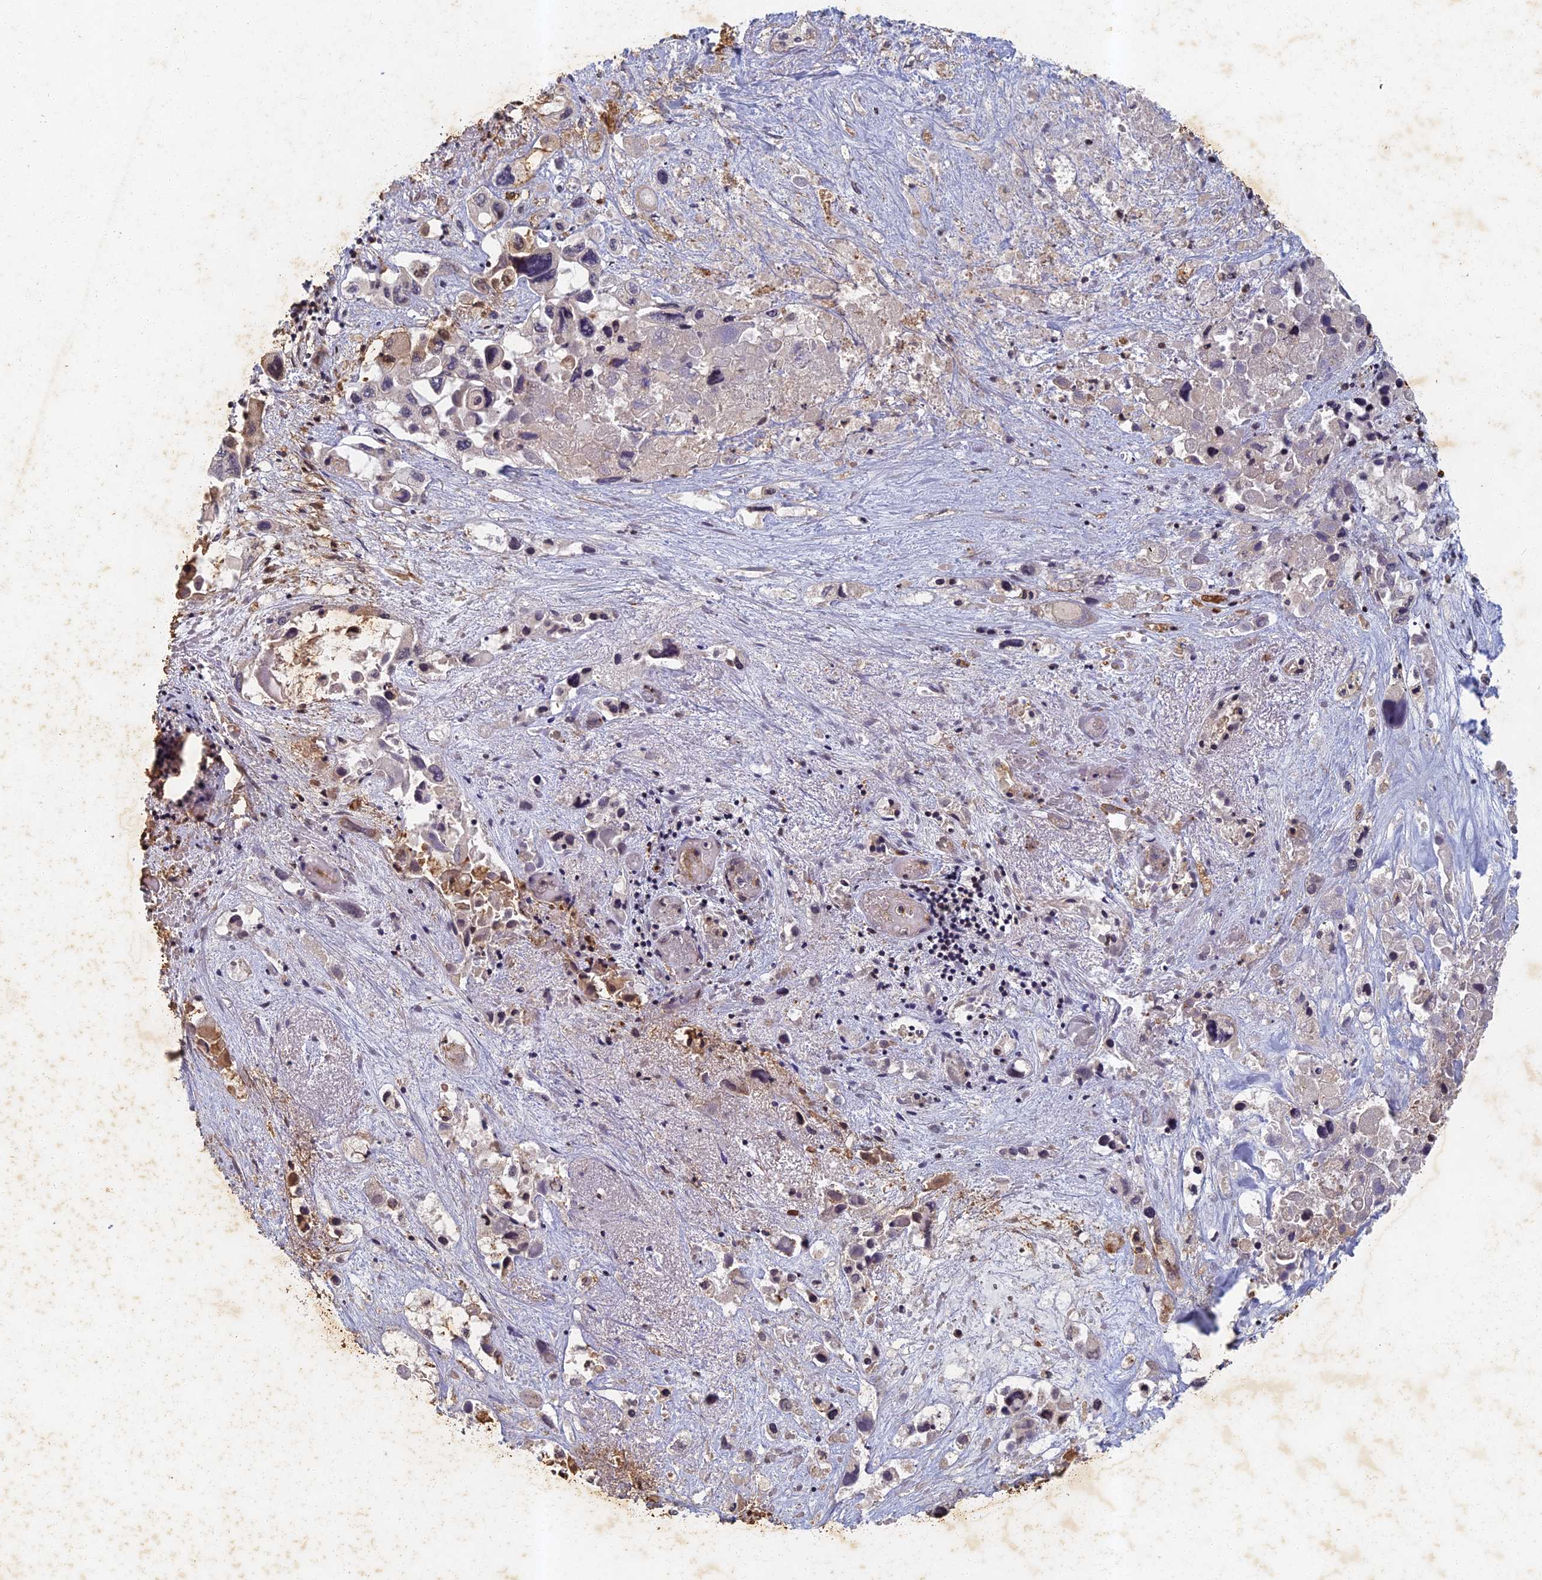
{"staining": {"intensity": "negative", "quantity": "none", "location": "none"}, "tissue": "pancreatic cancer", "cell_type": "Tumor cells", "image_type": "cancer", "snomed": [{"axis": "morphology", "description": "Adenocarcinoma, NOS"}, {"axis": "topography", "description": "Pancreas"}], "caption": "This is an IHC photomicrograph of human pancreatic adenocarcinoma. There is no positivity in tumor cells.", "gene": "ABCB10", "patient": {"sex": "male", "age": 92}}